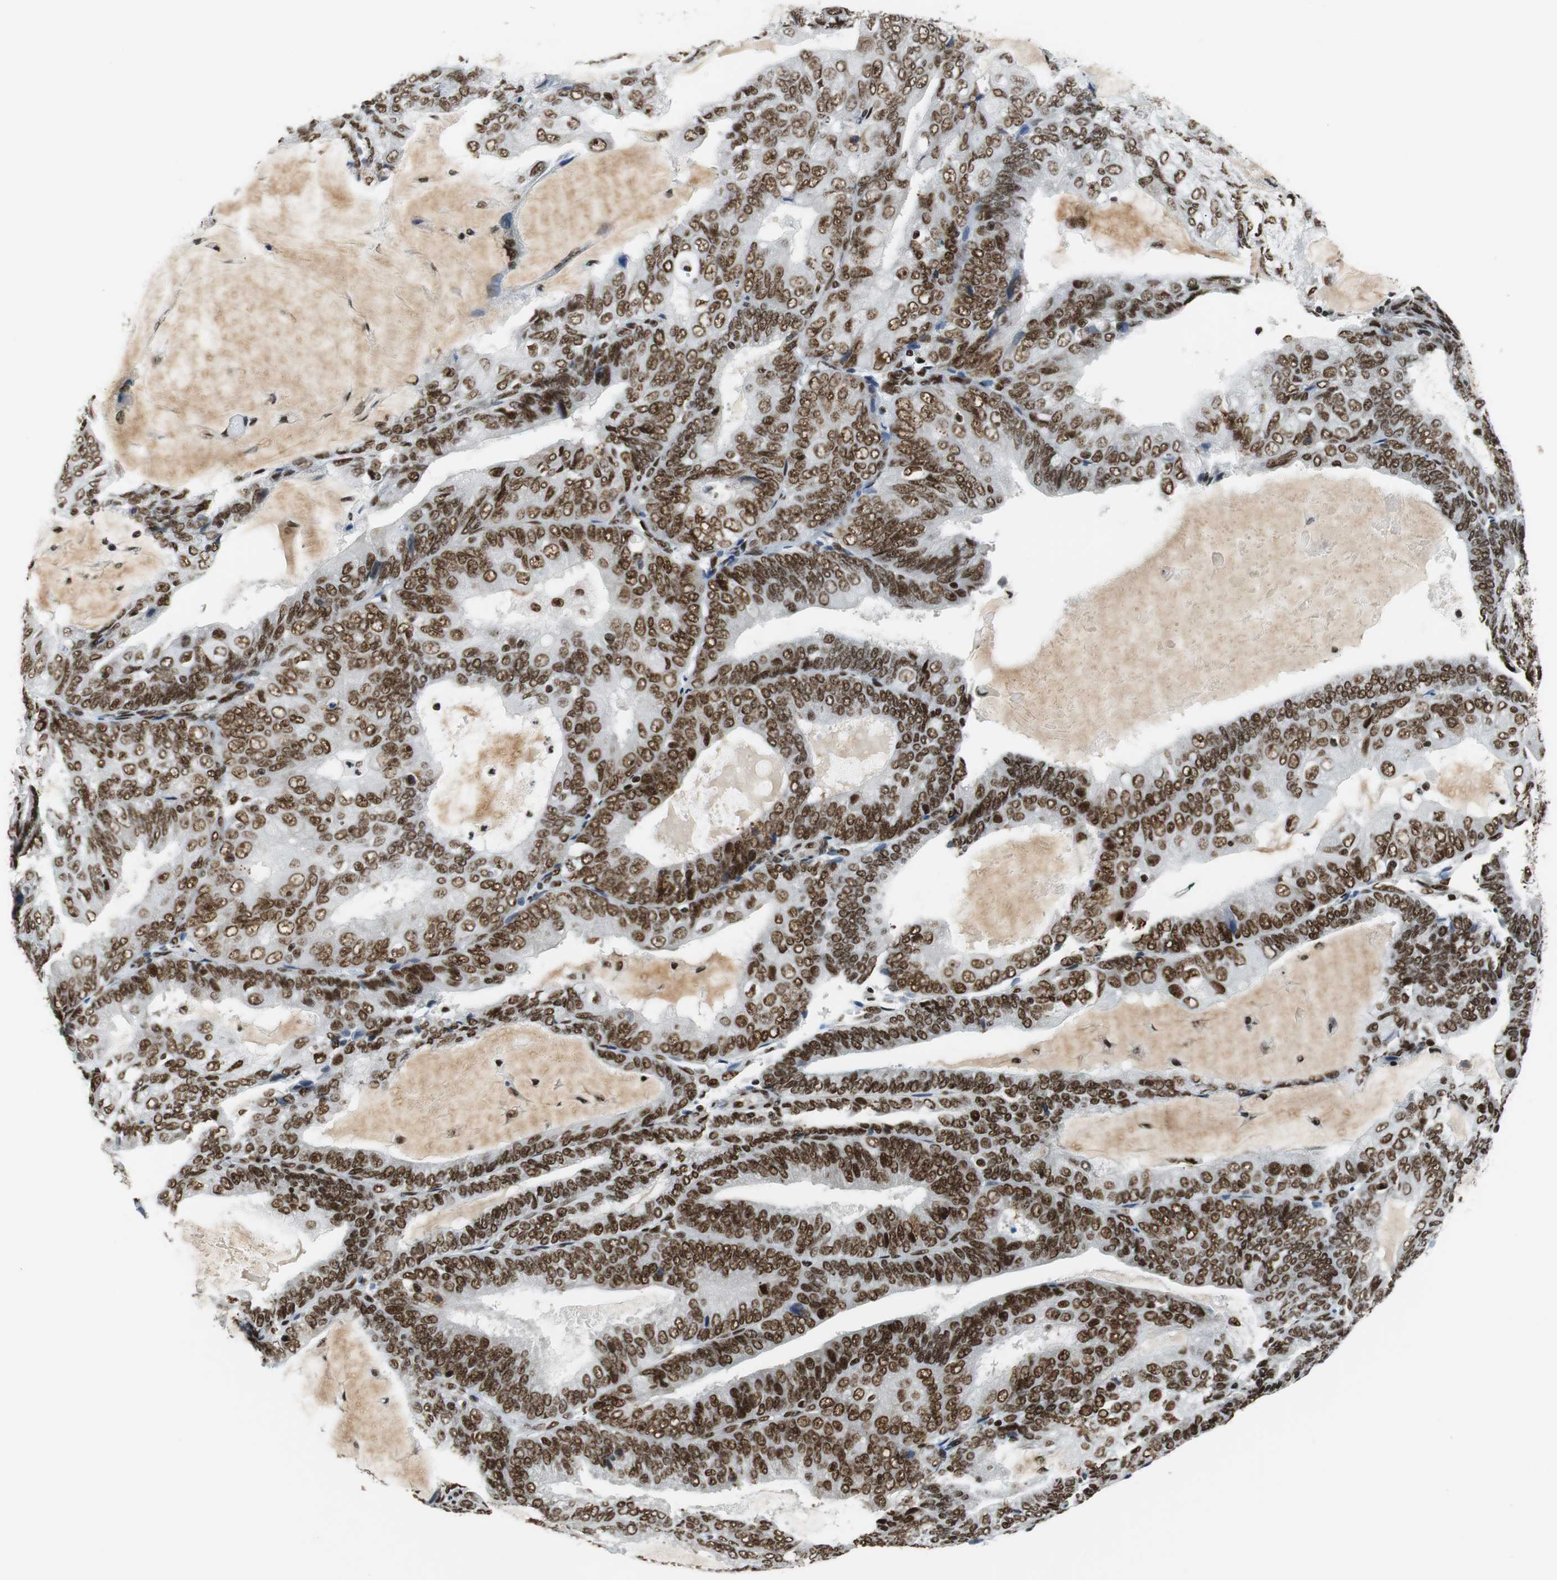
{"staining": {"intensity": "strong", "quantity": ">75%", "location": "nuclear"}, "tissue": "endometrial cancer", "cell_type": "Tumor cells", "image_type": "cancer", "snomed": [{"axis": "morphology", "description": "Adenocarcinoma, NOS"}, {"axis": "topography", "description": "Endometrium"}], "caption": "A micrograph of endometrial cancer stained for a protein demonstrates strong nuclear brown staining in tumor cells. The staining was performed using DAB, with brown indicating positive protein expression. Nuclei are stained blue with hematoxylin.", "gene": "PRKDC", "patient": {"sex": "female", "age": 81}}